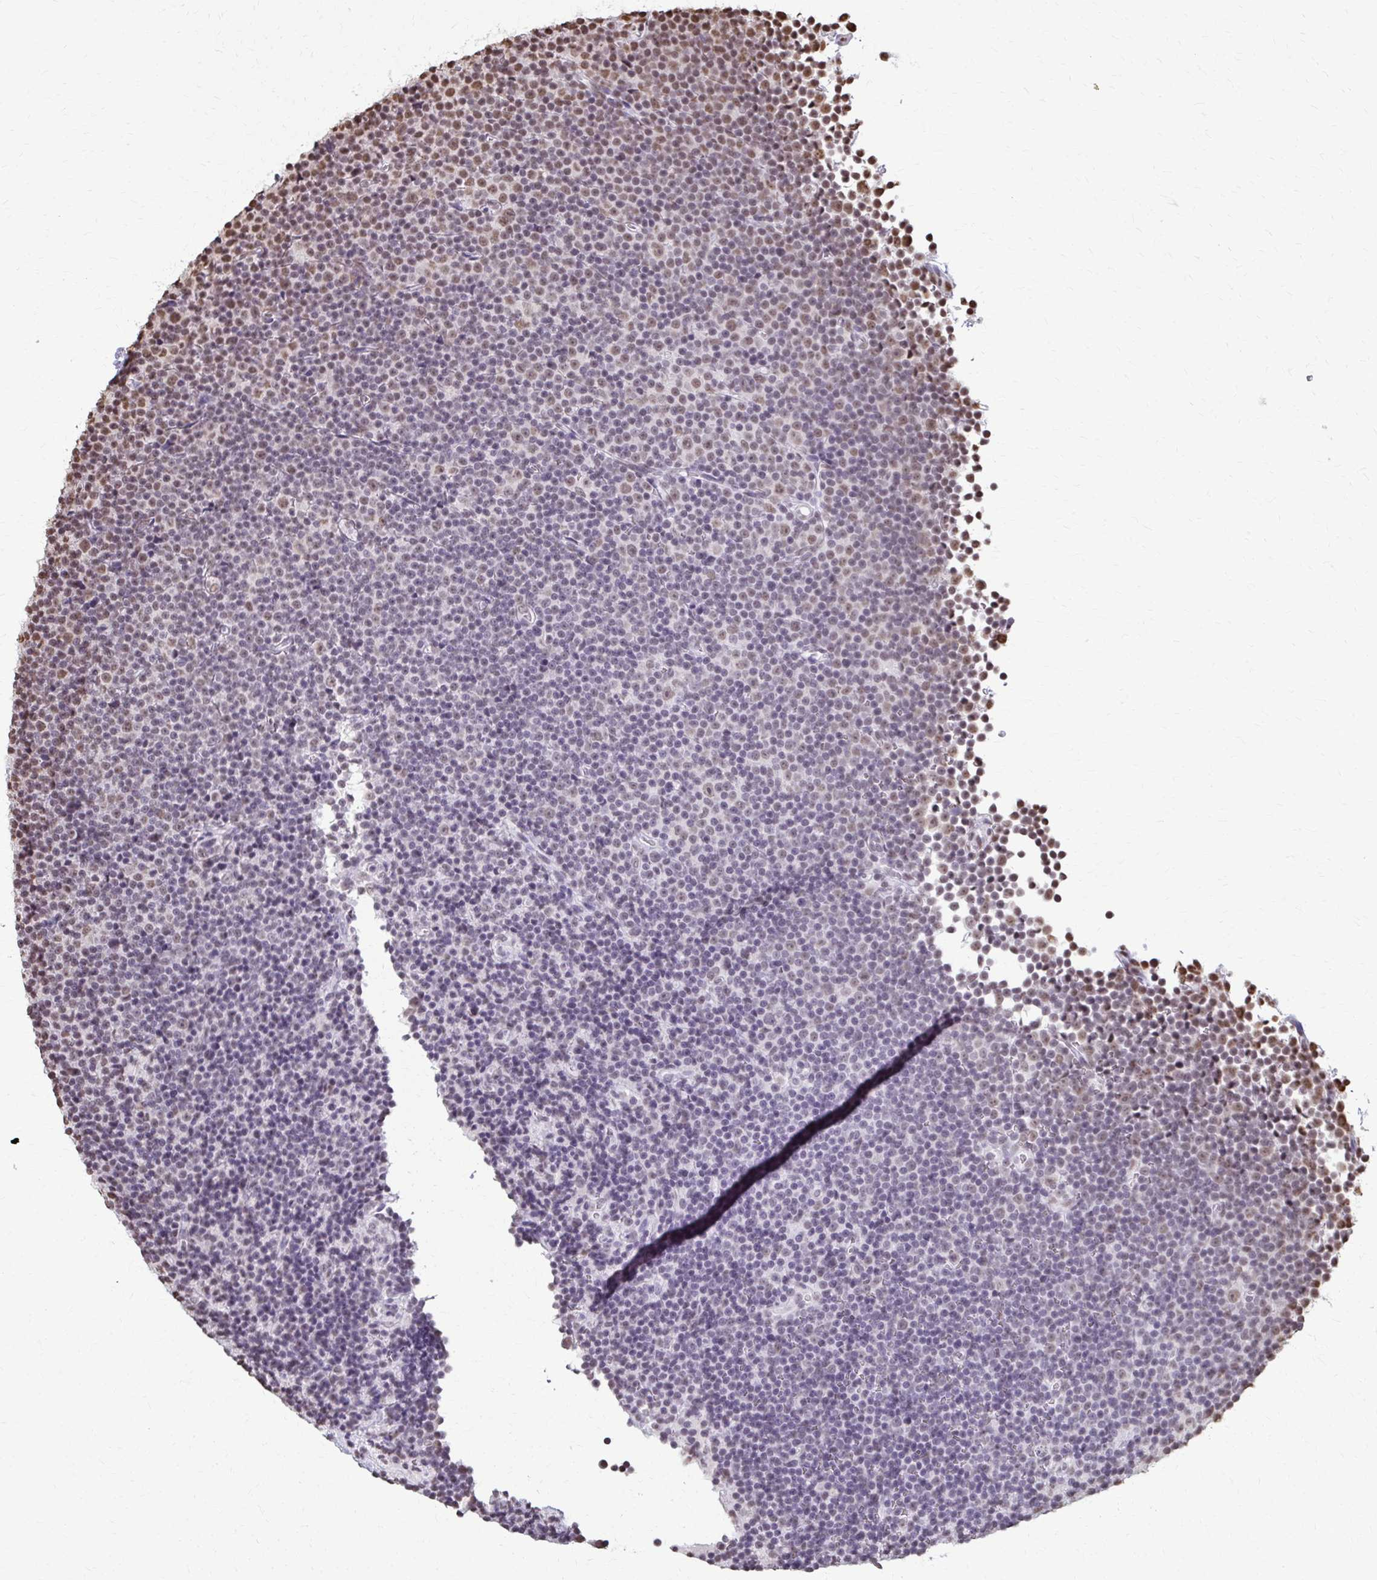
{"staining": {"intensity": "weak", "quantity": "25%-75%", "location": "nuclear"}, "tissue": "lymphoma", "cell_type": "Tumor cells", "image_type": "cancer", "snomed": [{"axis": "morphology", "description": "Malignant lymphoma, non-Hodgkin's type, Low grade"}, {"axis": "topography", "description": "Lymph node"}], "caption": "Brown immunohistochemical staining in human low-grade malignant lymphoma, non-Hodgkin's type exhibits weak nuclear positivity in approximately 25%-75% of tumor cells.", "gene": "SNRPA", "patient": {"sex": "female", "age": 67}}